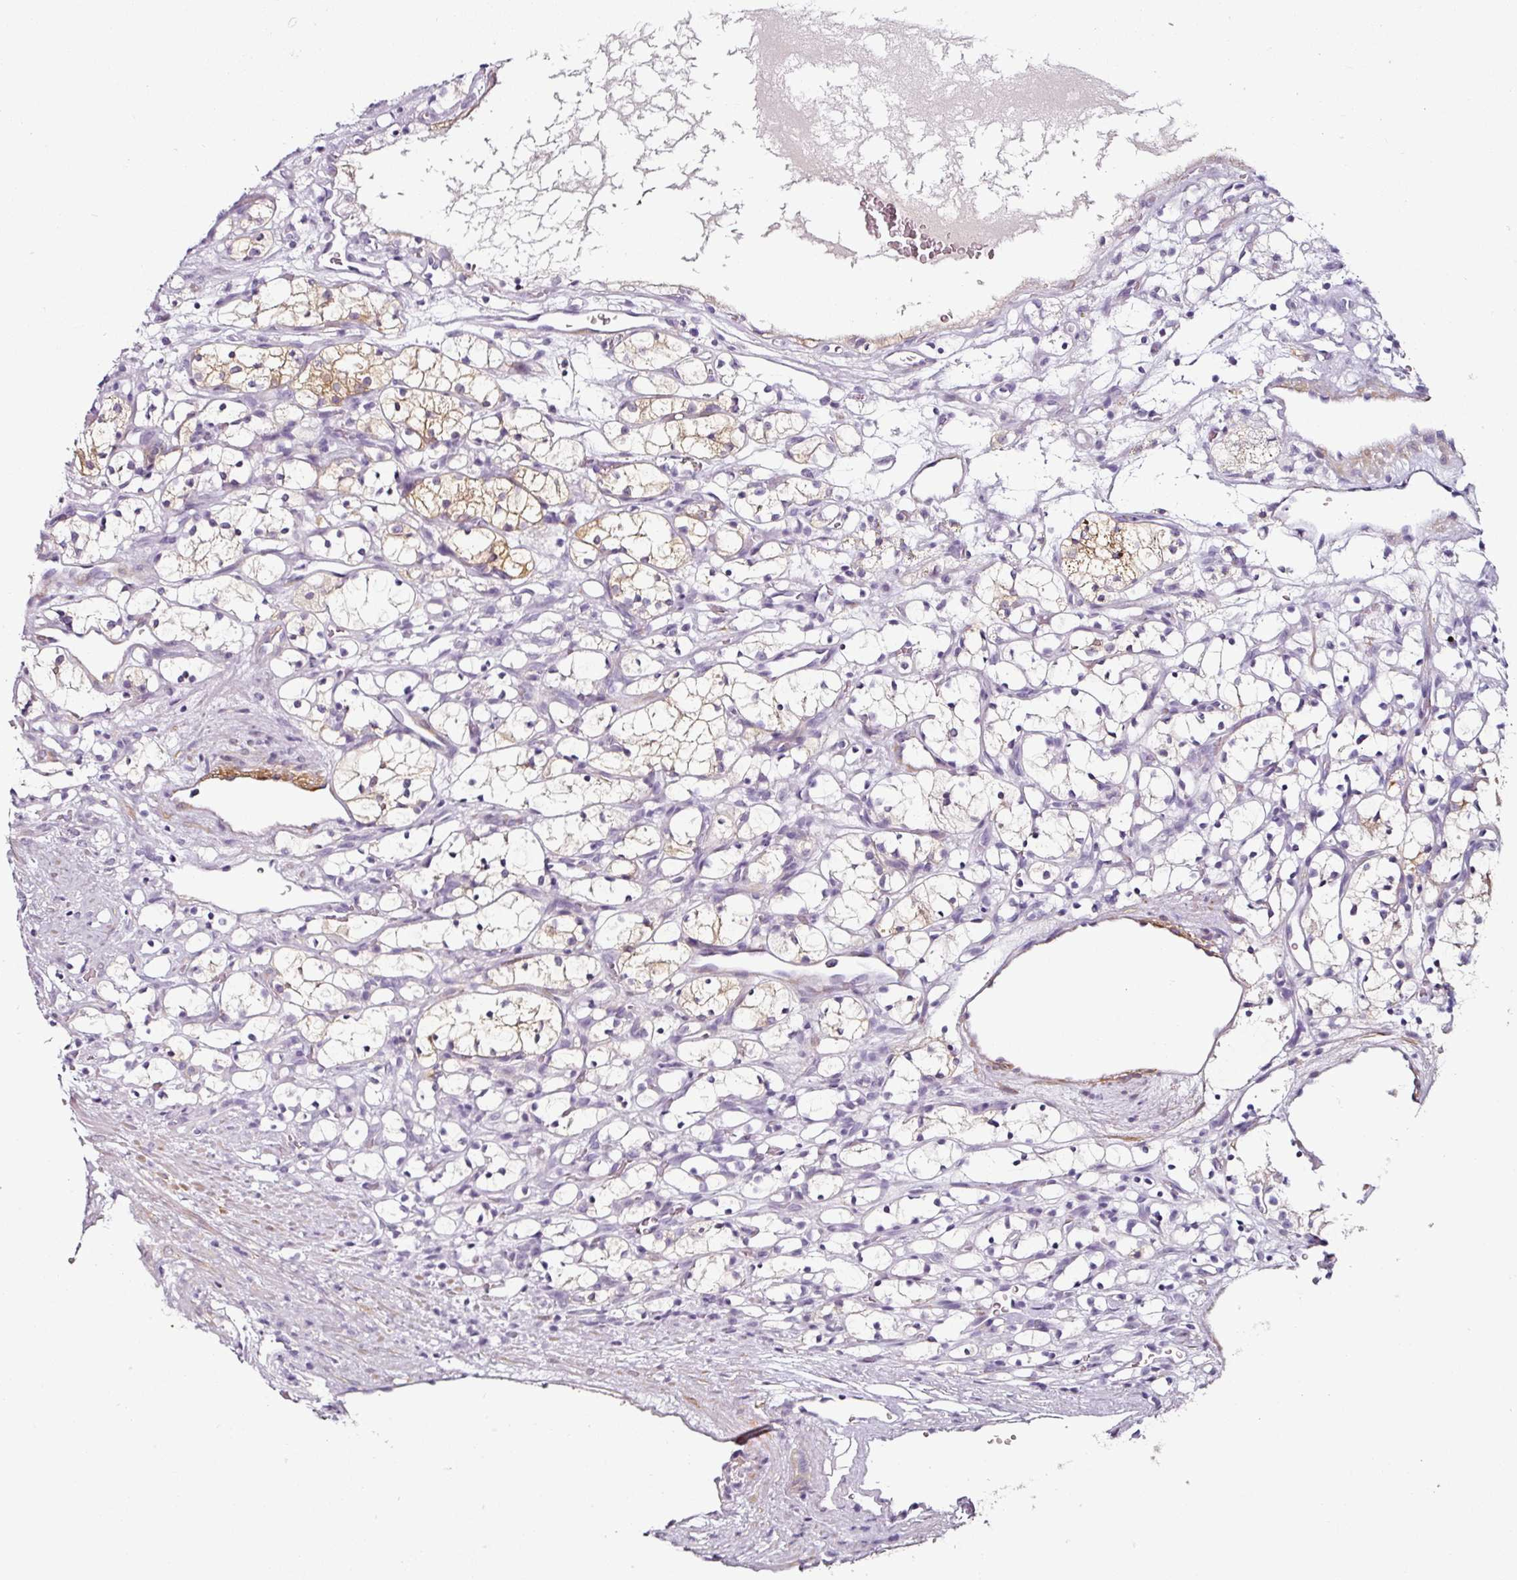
{"staining": {"intensity": "moderate", "quantity": "<25%", "location": "cytoplasmic/membranous"}, "tissue": "renal cancer", "cell_type": "Tumor cells", "image_type": "cancer", "snomed": [{"axis": "morphology", "description": "Adenocarcinoma, NOS"}, {"axis": "topography", "description": "Kidney"}], "caption": "A photomicrograph of renal adenocarcinoma stained for a protein displays moderate cytoplasmic/membranous brown staining in tumor cells. The staining was performed using DAB to visualize the protein expression in brown, while the nuclei were stained in blue with hematoxylin (Magnification: 20x).", "gene": "CAP2", "patient": {"sex": "female", "age": 69}}